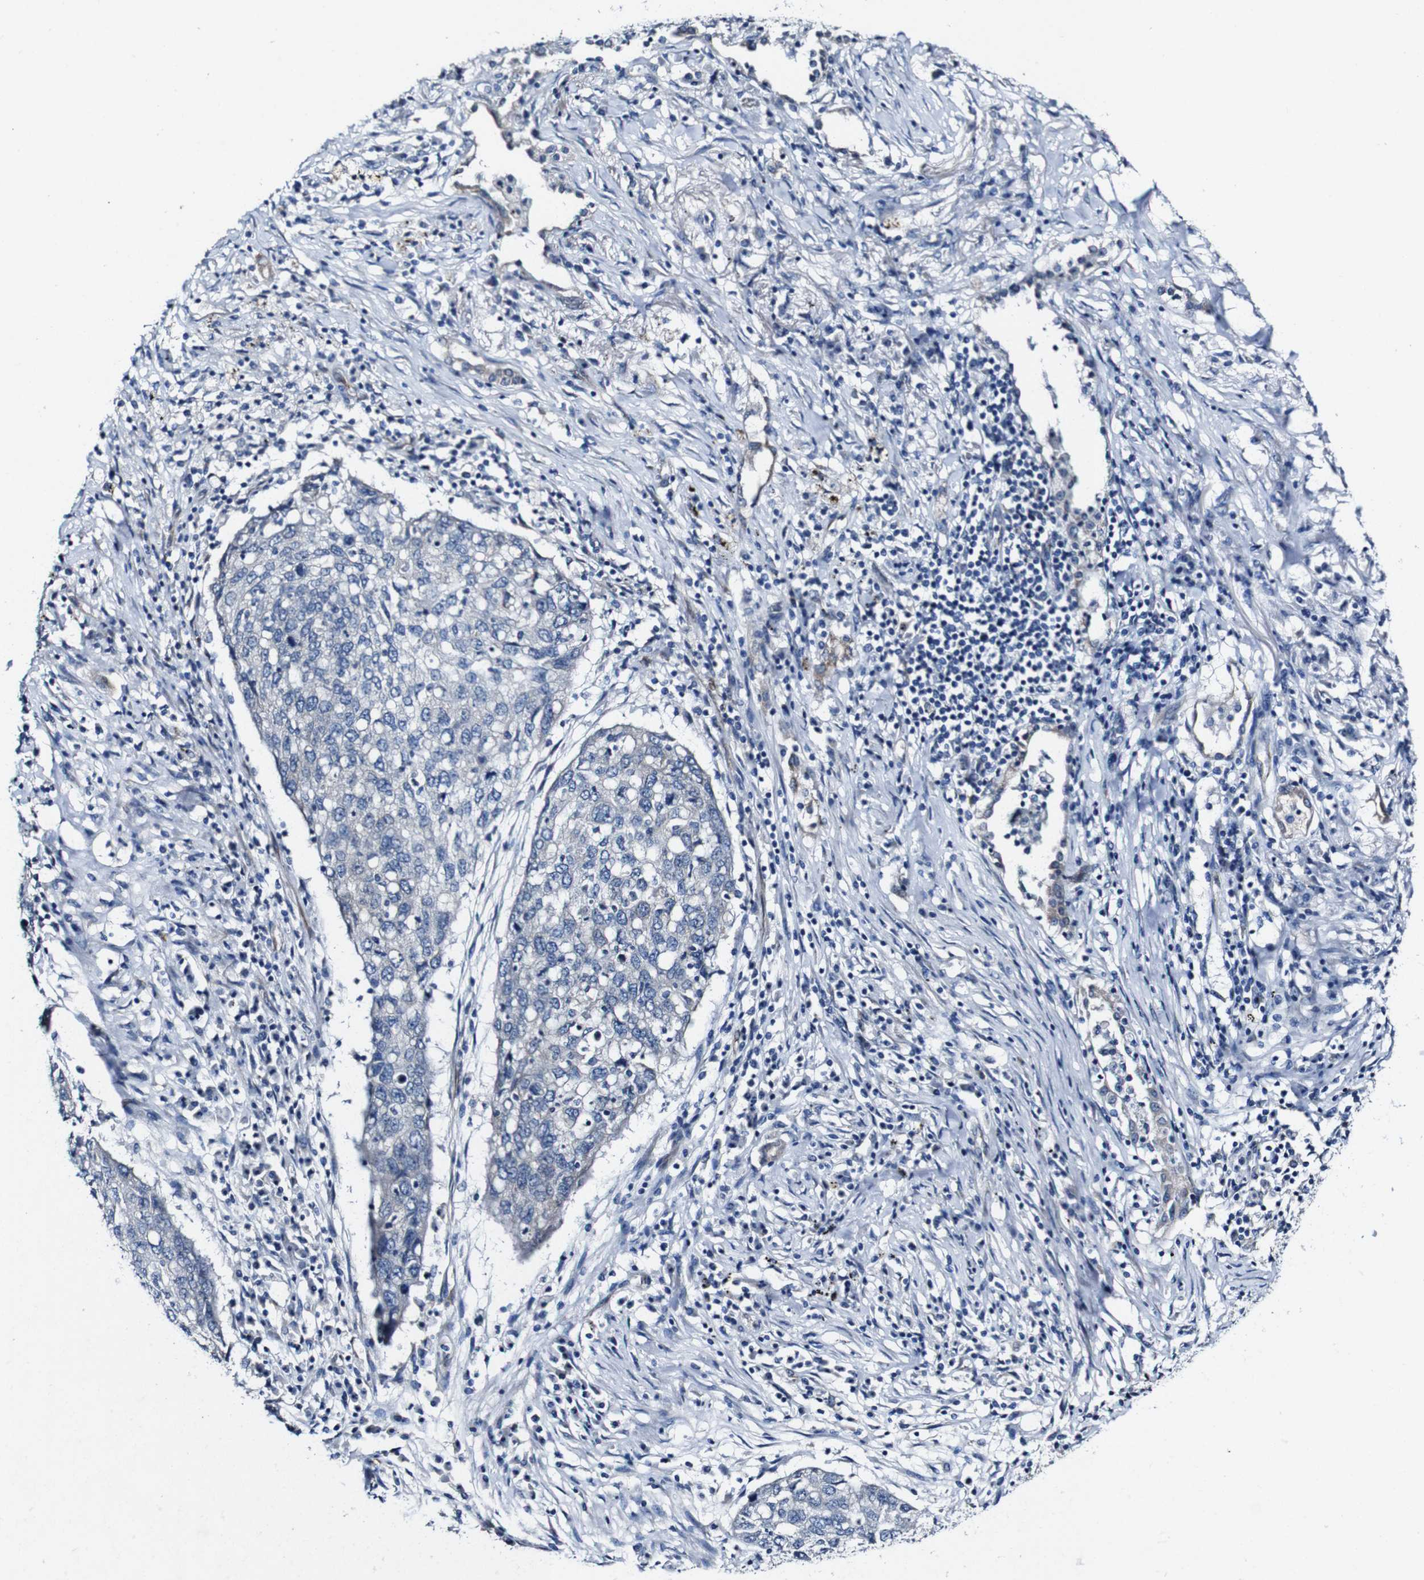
{"staining": {"intensity": "negative", "quantity": "none", "location": "none"}, "tissue": "lung cancer", "cell_type": "Tumor cells", "image_type": "cancer", "snomed": [{"axis": "morphology", "description": "Squamous cell carcinoma, NOS"}, {"axis": "topography", "description": "Lung"}], "caption": "Lung cancer (squamous cell carcinoma) was stained to show a protein in brown. There is no significant staining in tumor cells.", "gene": "GRAMD1A", "patient": {"sex": "female", "age": 63}}